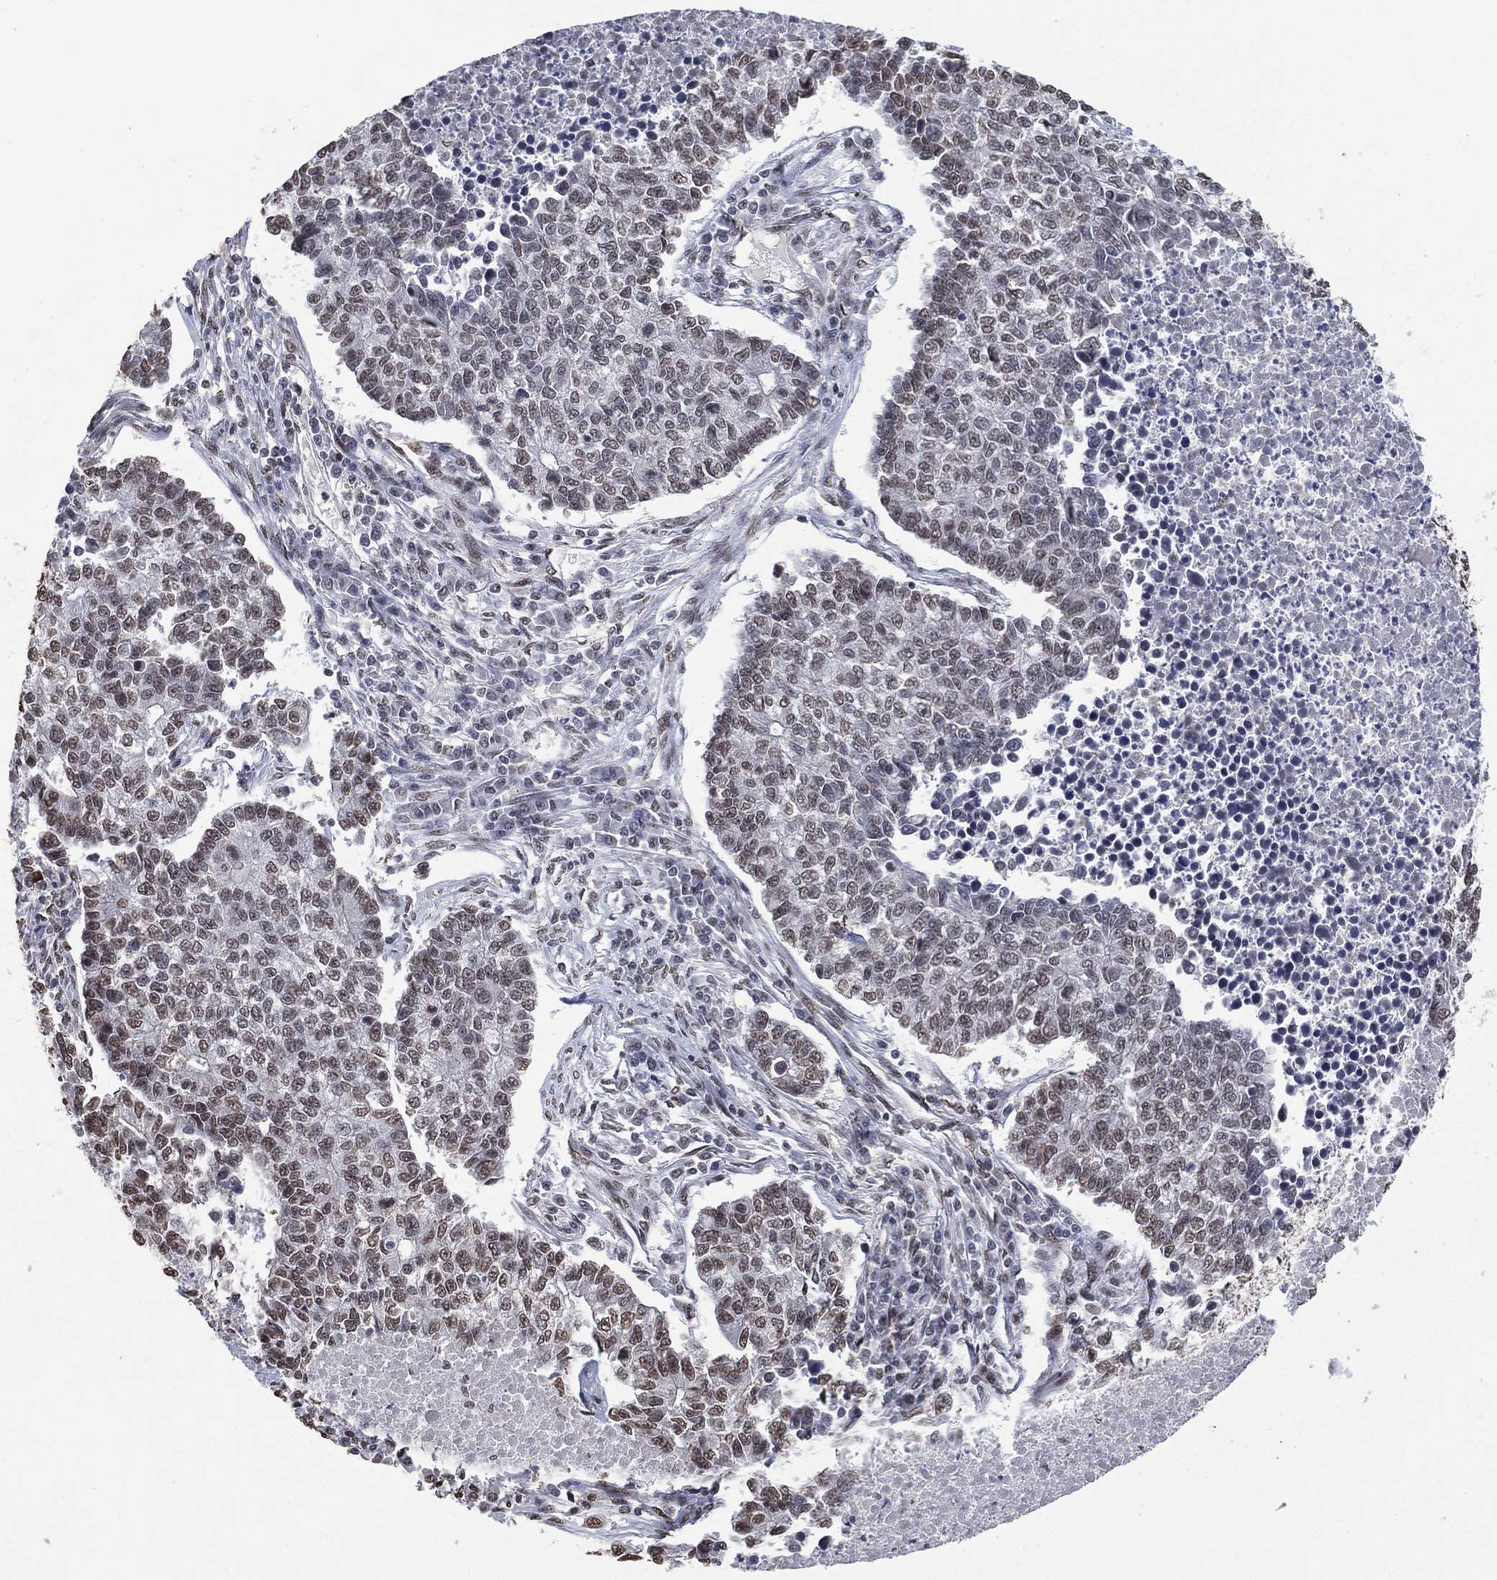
{"staining": {"intensity": "weak", "quantity": "<25%", "location": "nuclear"}, "tissue": "lung cancer", "cell_type": "Tumor cells", "image_type": "cancer", "snomed": [{"axis": "morphology", "description": "Adenocarcinoma, NOS"}, {"axis": "topography", "description": "Lung"}], "caption": "DAB (3,3'-diaminobenzidine) immunohistochemical staining of human adenocarcinoma (lung) reveals no significant positivity in tumor cells. Nuclei are stained in blue.", "gene": "EHMT1", "patient": {"sex": "male", "age": 57}}